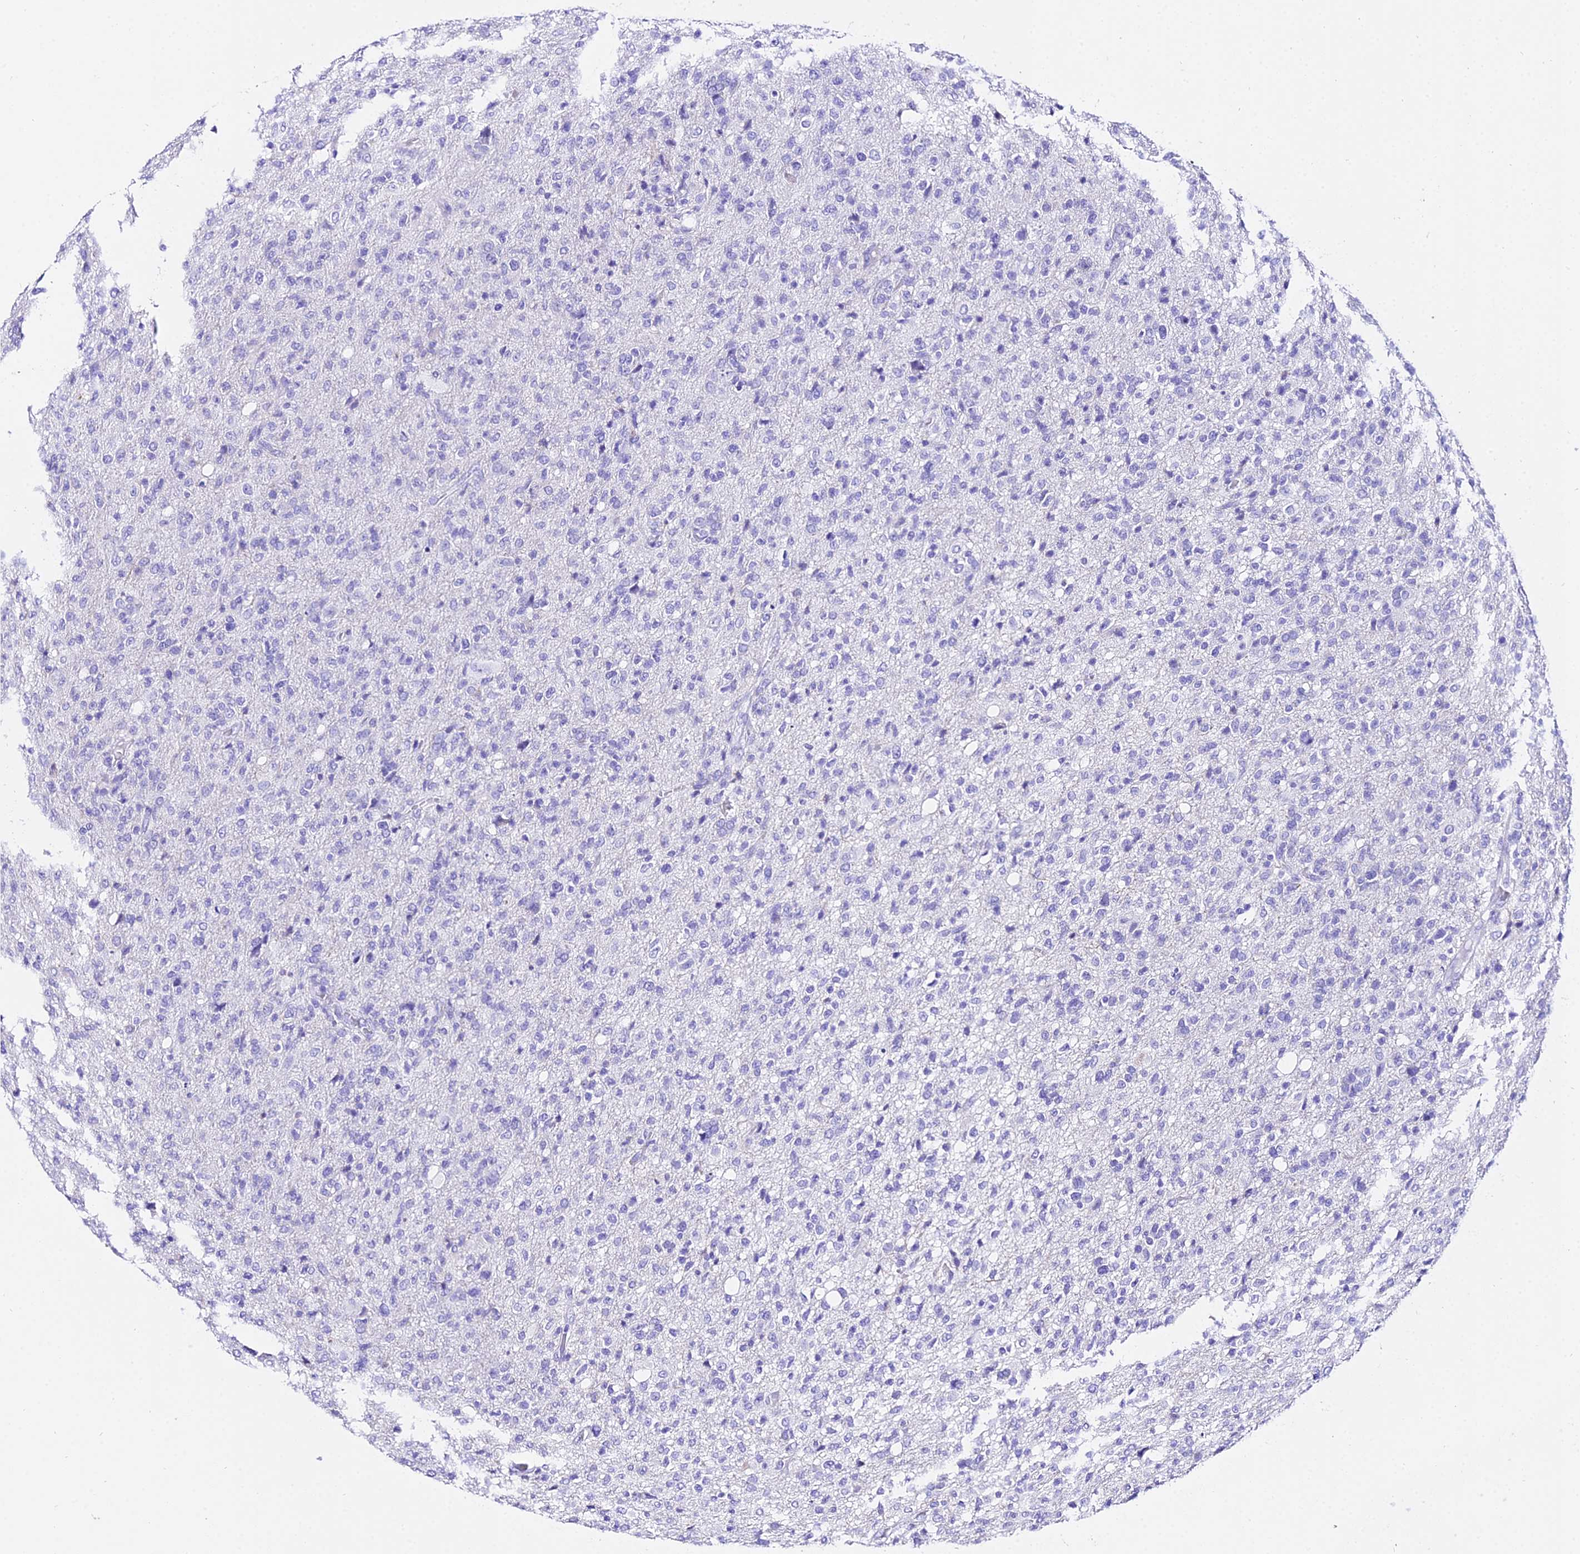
{"staining": {"intensity": "negative", "quantity": "none", "location": "none"}, "tissue": "glioma", "cell_type": "Tumor cells", "image_type": "cancer", "snomed": [{"axis": "morphology", "description": "Glioma, malignant, High grade"}, {"axis": "topography", "description": "Brain"}], "caption": "A micrograph of glioma stained for a protein exhibits no brown staining in tumor cells.", "gene": "TRMT44", "patient": {"sex": "female", "age": 57}}